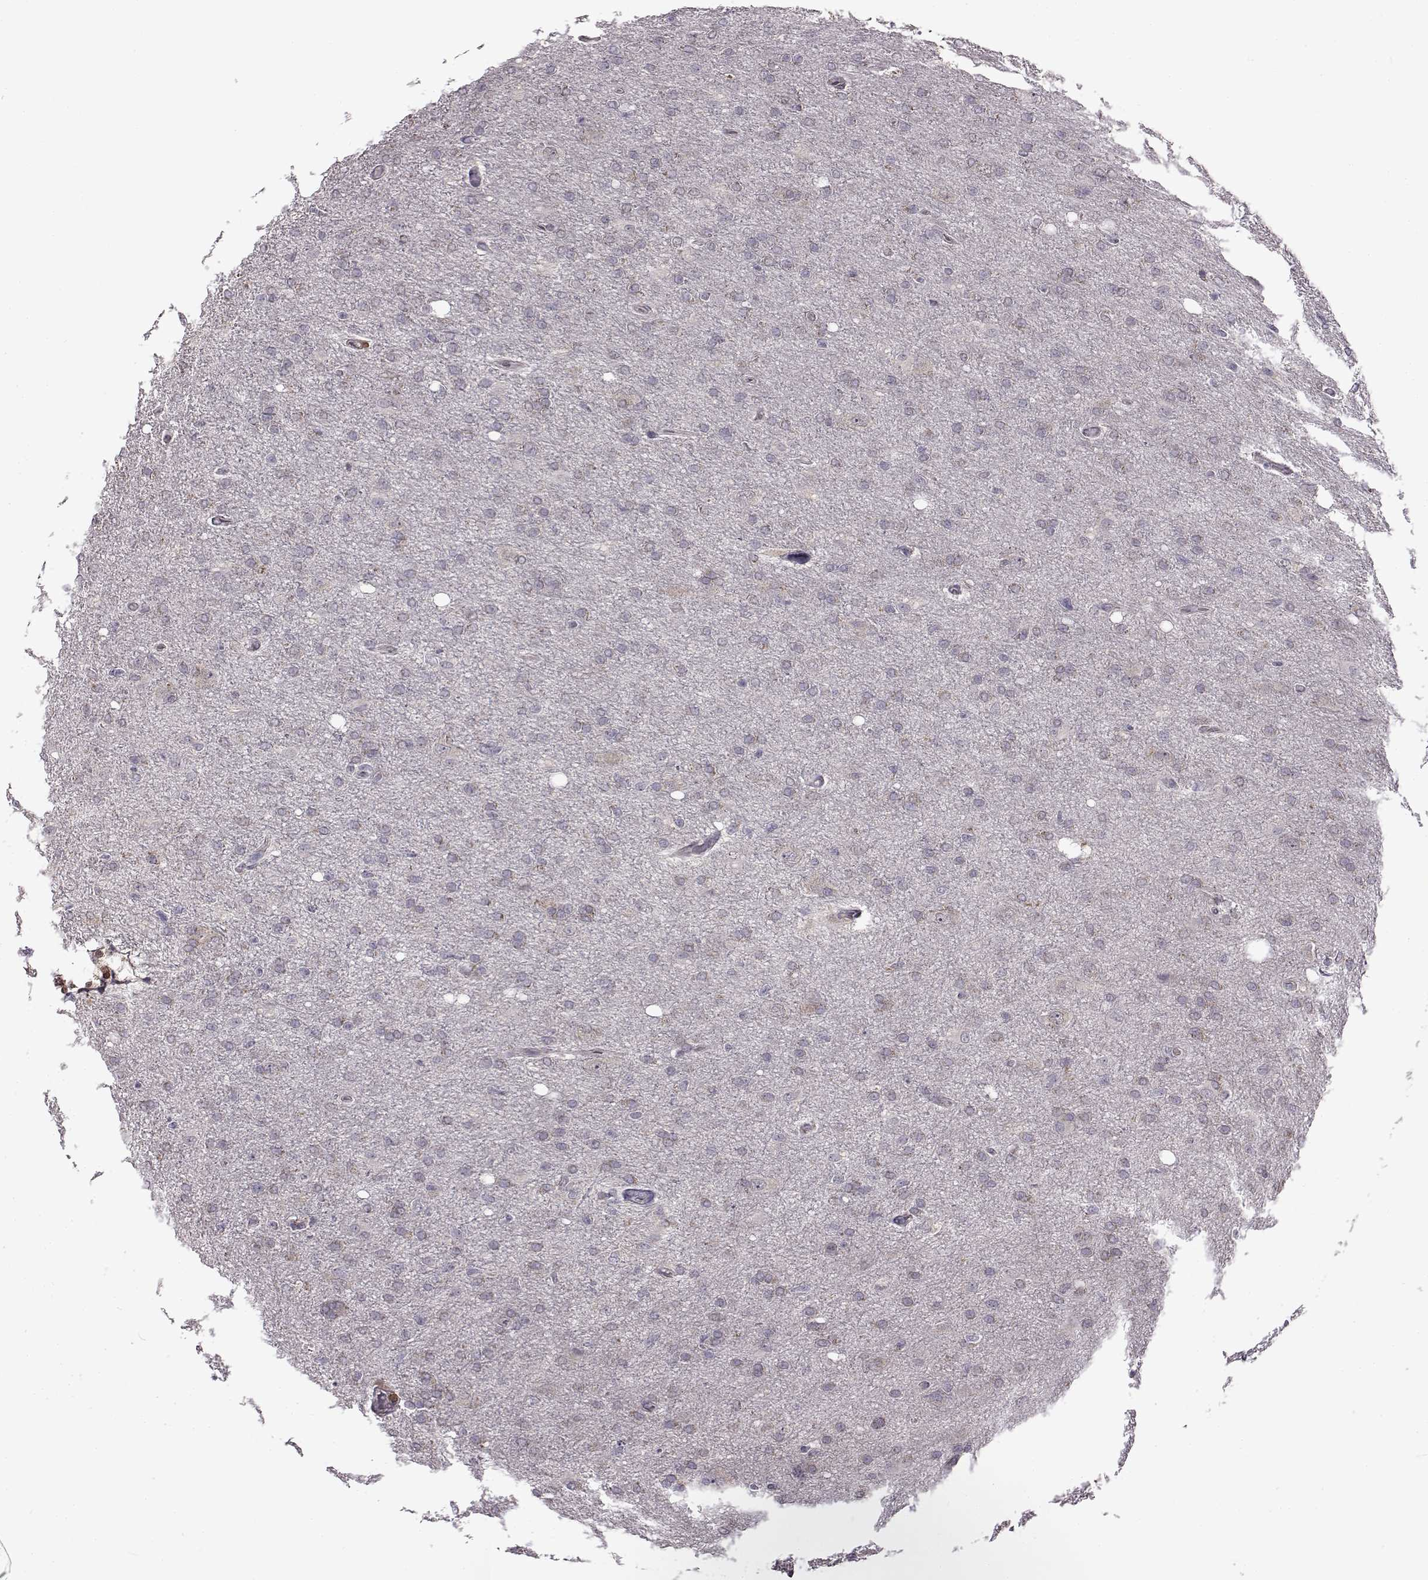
{"staining": {"intensity": "negative", "quantity": "none", "location": "none"}, "tissue": "glioma", "cell_type": "Tumor cells", "image_type": "cancer", "snomed": [{"axis": "morphology", "description": "Glioma, malignant, High grade"}, {"axis": "topography", "description": "Cerebral cortex"}], "caption": "The micrograph shows no staining of tumor cells in glioma.", "gene": "DOK2", "patient": {"sex": "male", "age": 70}}